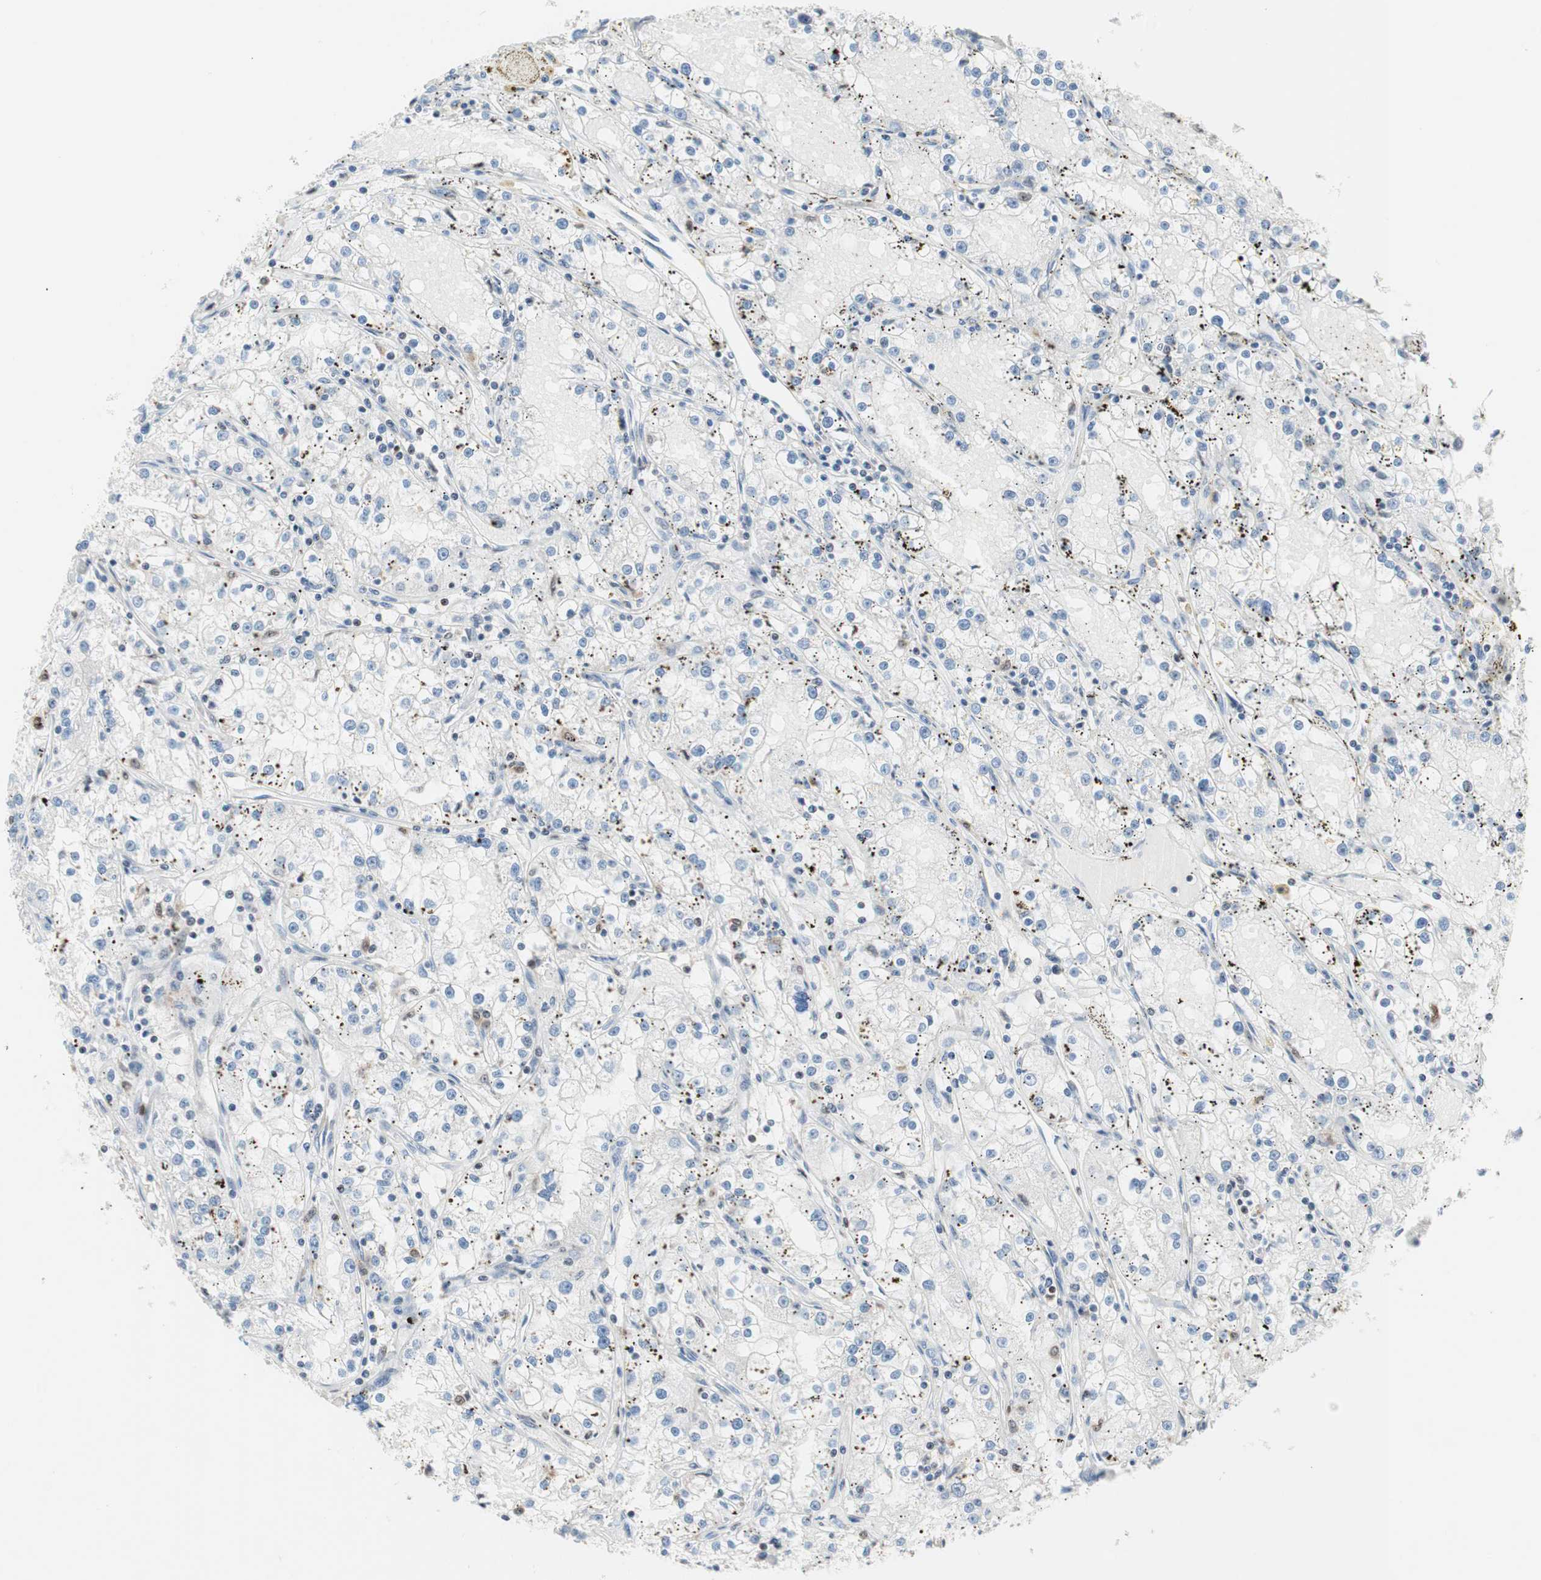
{"staining": {"intensity": "negative", "quantity": "none", "location": "none"}, "tissue": "renal cancer", "cell_type": "Tumor cells", "image_type": "cancer", "snomed": [{"axis": "morphology", "description": "Adenocarcinoma, NOS"}, {"axis": "topography", "description": "Kidney"}], "caption": "Immunohistochemistry (IHC) micrograph of human renal adenocarcinoma stained for a protein (brown), which shows no positivity in tumor cells.", "gene": "RGS10", "patient": {"sex": "male", "age": 56}}